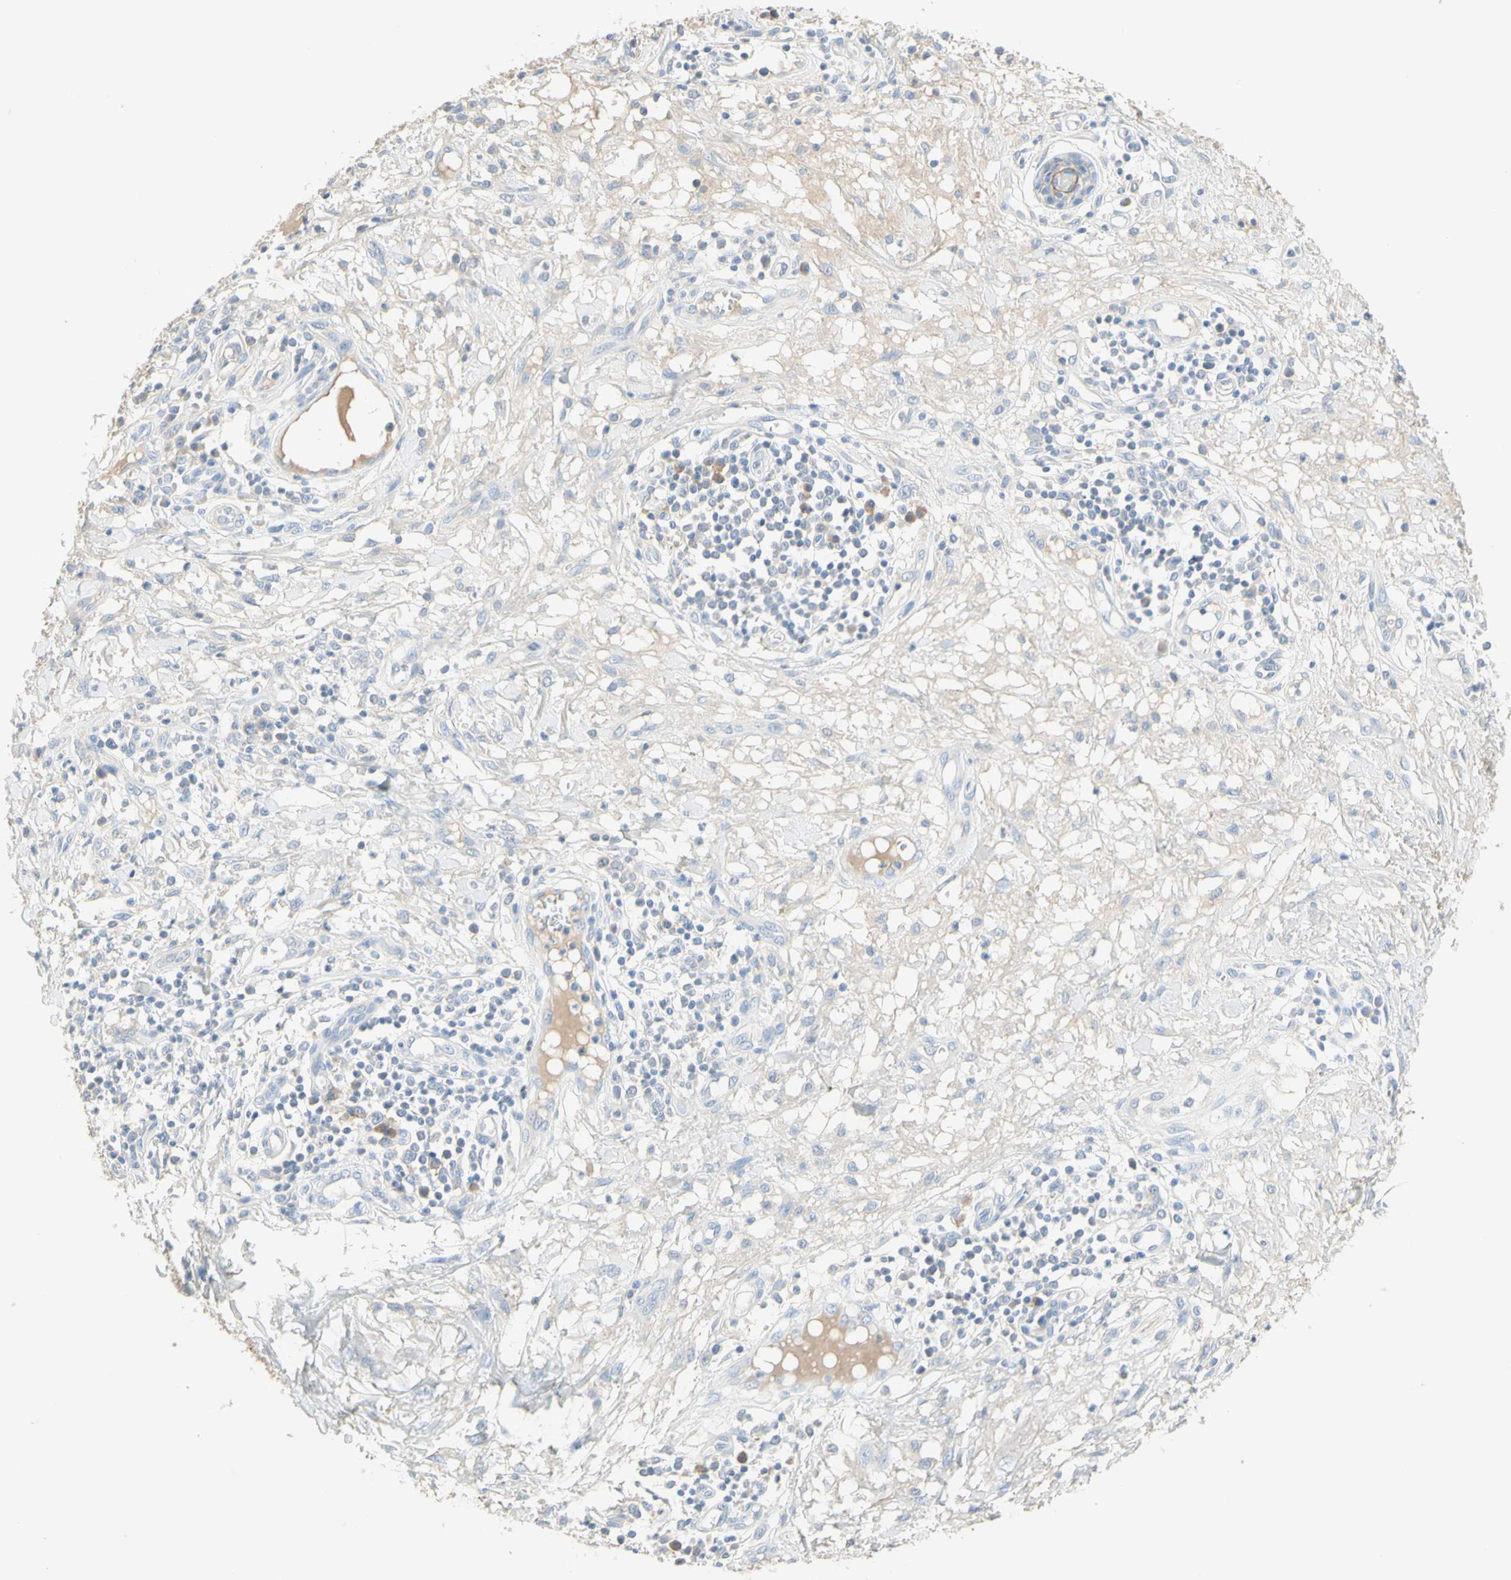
{"staining": {"intensity": "weak", "quantity": "<25%", "location": "cytoplasmic/membranous"}, "tissue": "skin cancer", "cell_type": "Tumor cells", "image_type": "cancer", "snomed": [{"axis": "morphology", "description": "Squamous cell carcinoma, NOS"}, {"axis": "topography", "description": "Skin"}], "caption": "Immunohistochemistry histopathology image of neoplastic tissue: human skin cancer stained with DAB (3,3'-diaminobenzidine) reveals no significant protein expression in tumor cells. (DAB IHC, high magnification).", "gene": "NECTIN4", "patient": {"sex": "female", "age": 78}}